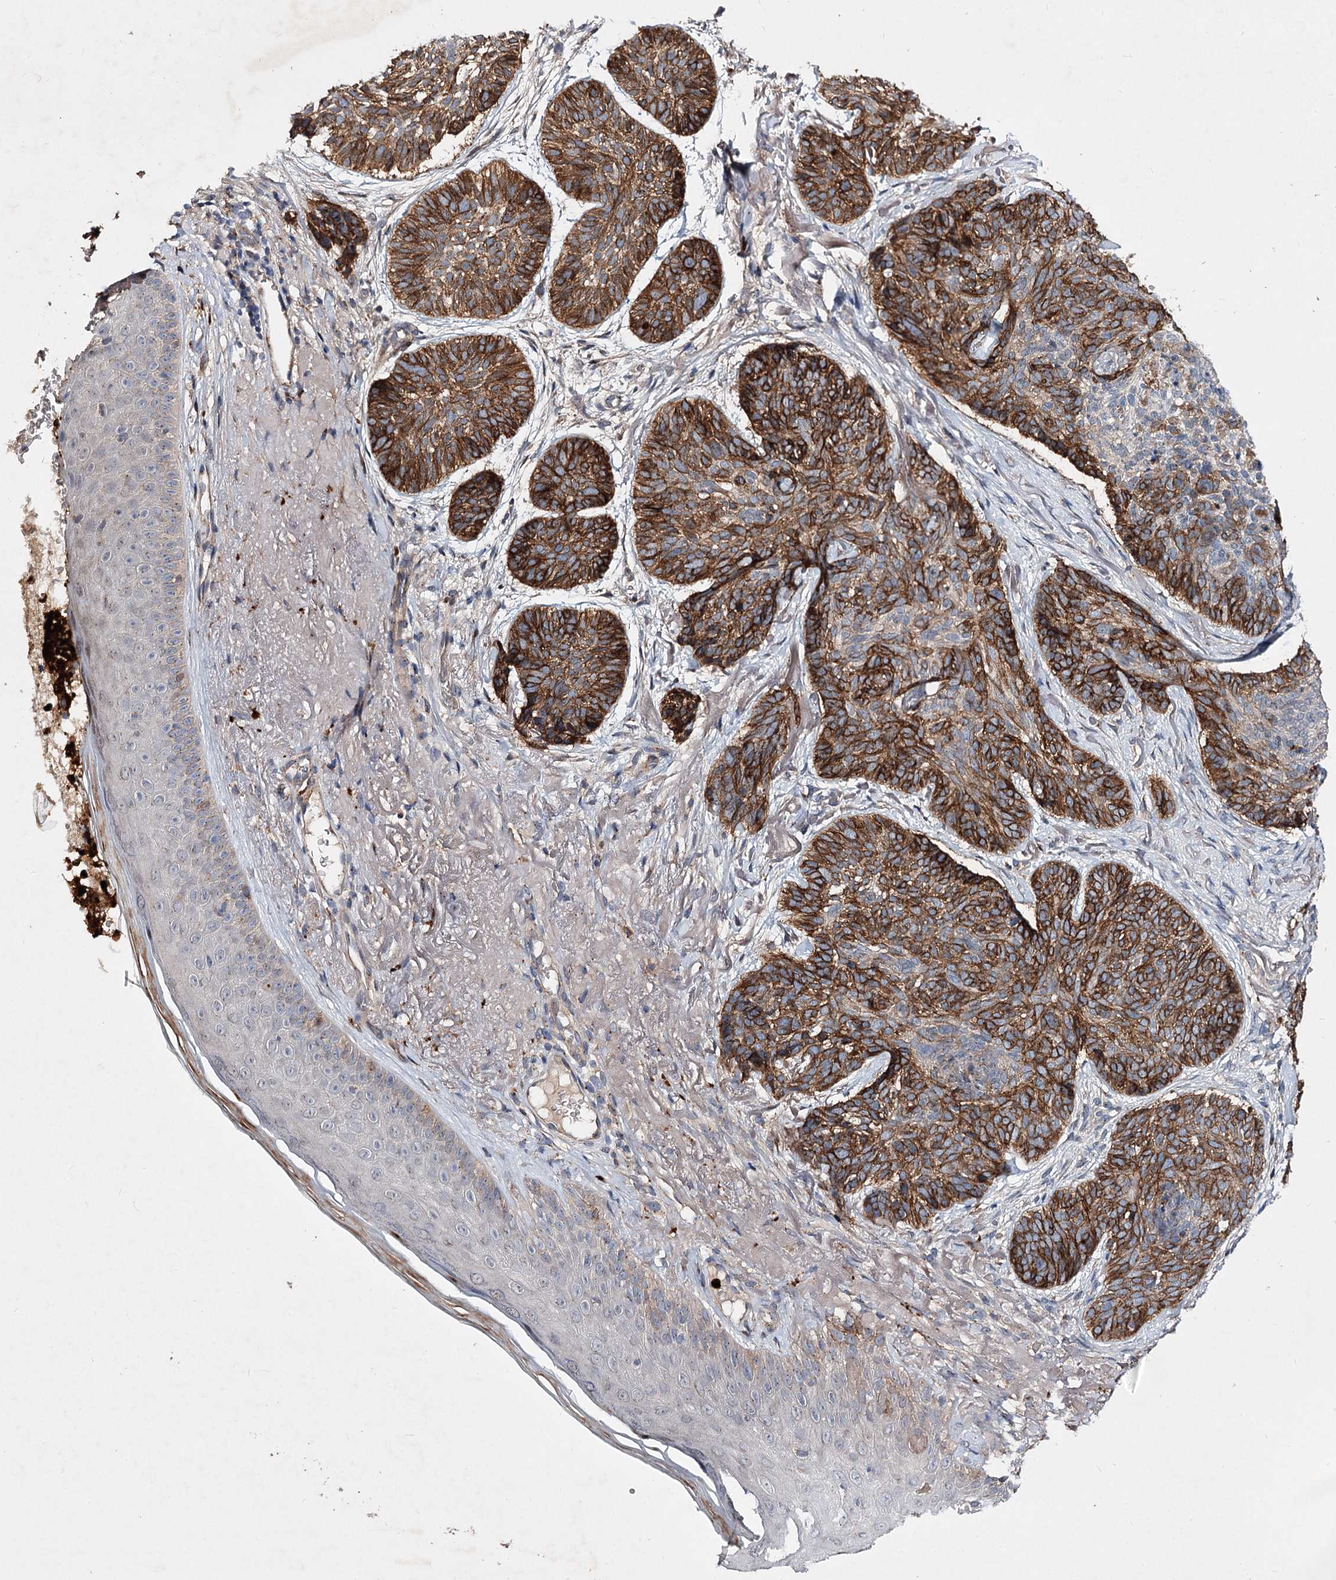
{"staining": {"intensity": "strong", "quantity": ">75%", "location": "cytoplasmic/membranous"}, "tissue": "skin cancer", "cell_type": "Tumor cells", "image_type": "cancer", "snomed": [{"axis": "morphology", "description": "Normal tissue, NOS"}, {"axis": "morphology", "description": "Basal cell carcinoma"}, {"axis": "topography", "description": "Skin"}], "caption": "Immunohistochemical staining of basal cell carcinoma (skin) reveals high levels of strong cytoplasmic/membranous staining in approximately >75% of tumor cells.", "gene": "MINDY3", "patient": {"sex": "male", "age": 66}}